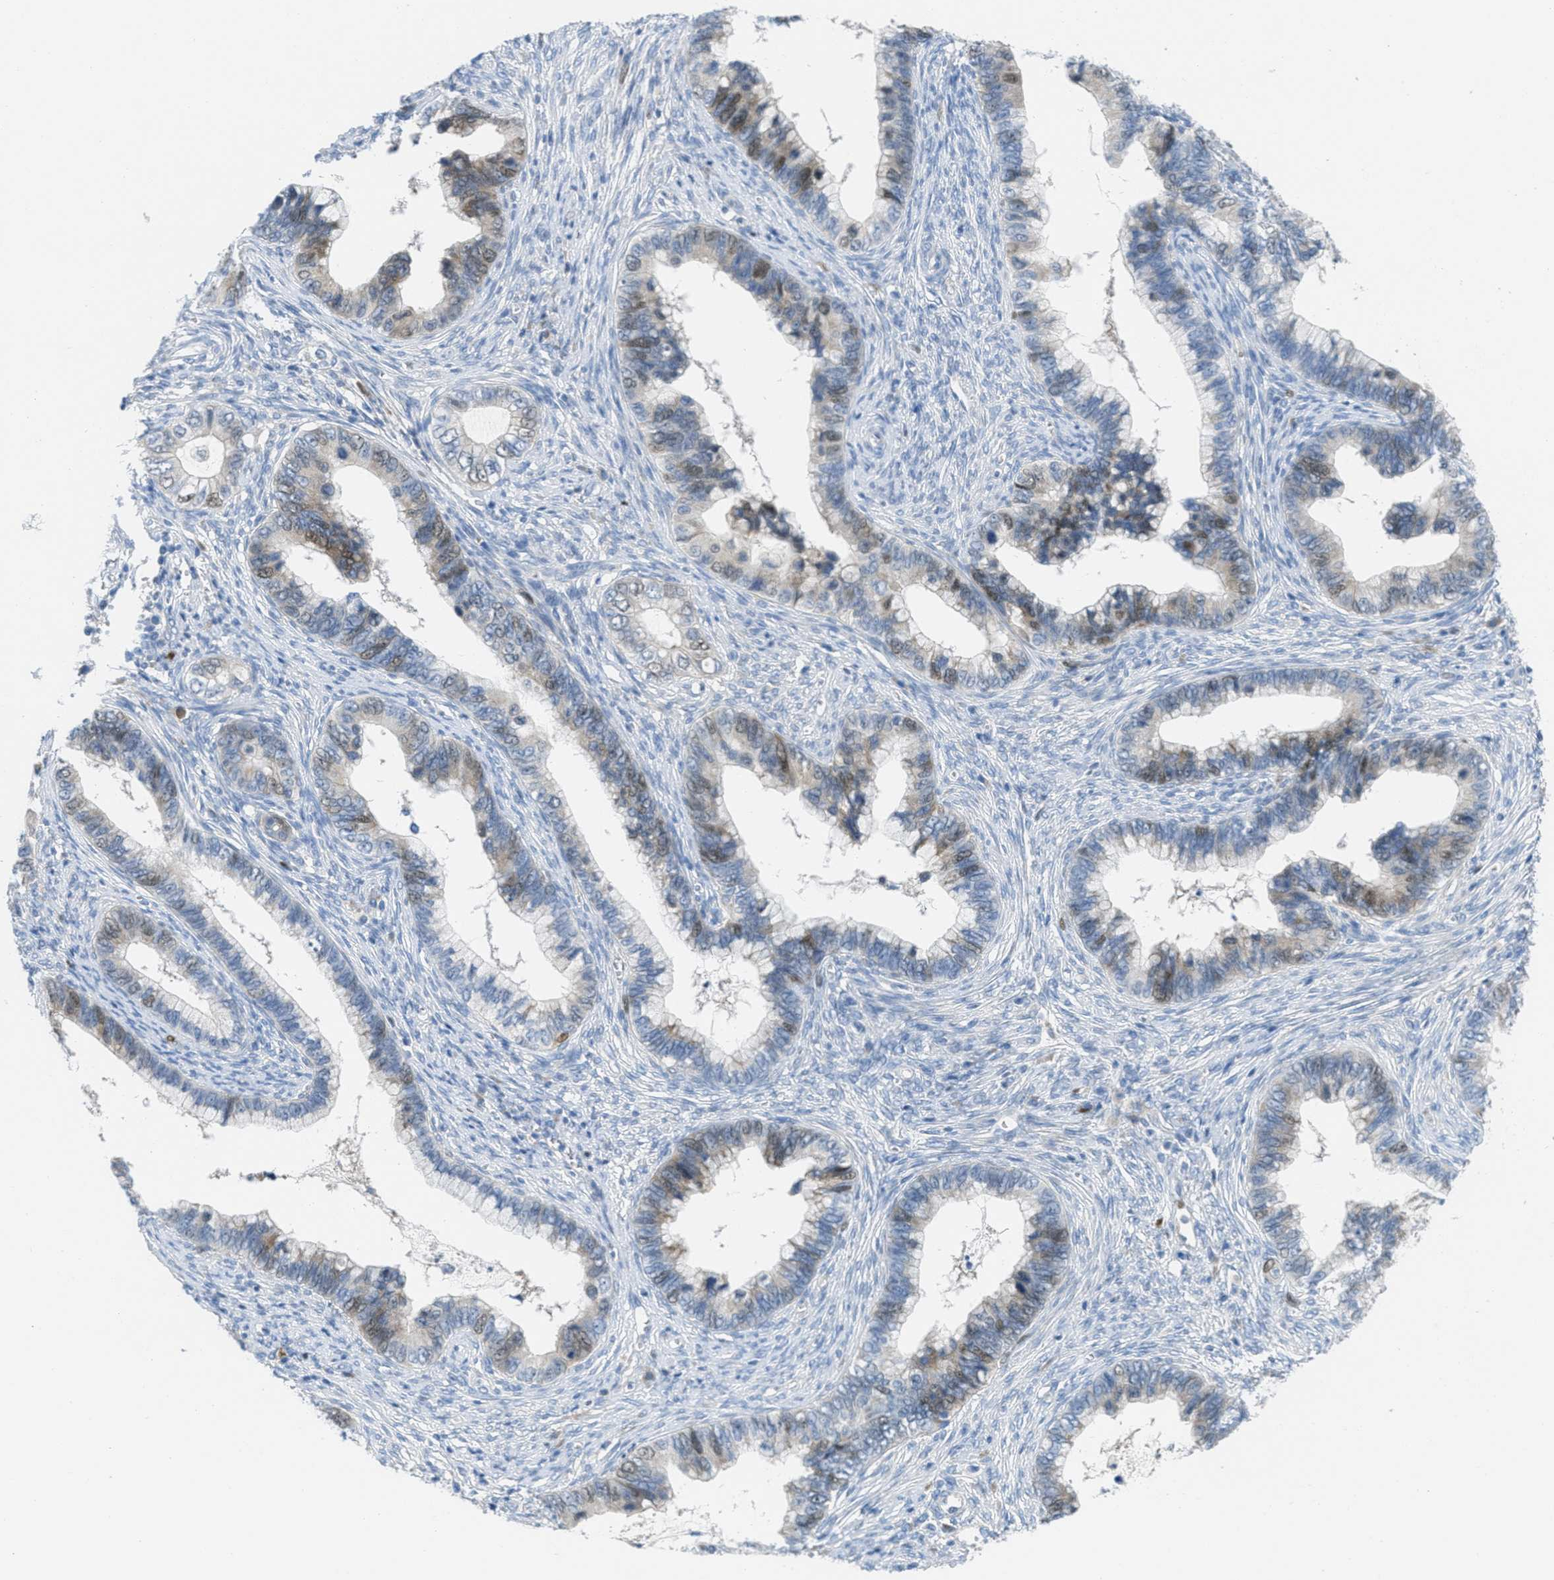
{"staining": {"intensity": "moderate", "quantity": "25%-75%", "location": "cytoplasmic/membranous,nuclear"}, "tissue": "cervical cancer", "cell_type": "Tumor cells", "image_type": "cancer", "snomed": [{"axis": "morphology", "description": "Adenocarcinoma, NOS"}, {"axis": "topography", "description": "Cervix"}], "caption": "This image exhibits immunohistochemistry staining of human adenocarcinoma (cervical), with medium moderate cytoplasmic/membranous and nuclear positivity in approximately 25%-75% of tumor cells.", "gene": "ORC6", "patient": {"sex": "female", "age": 44}}